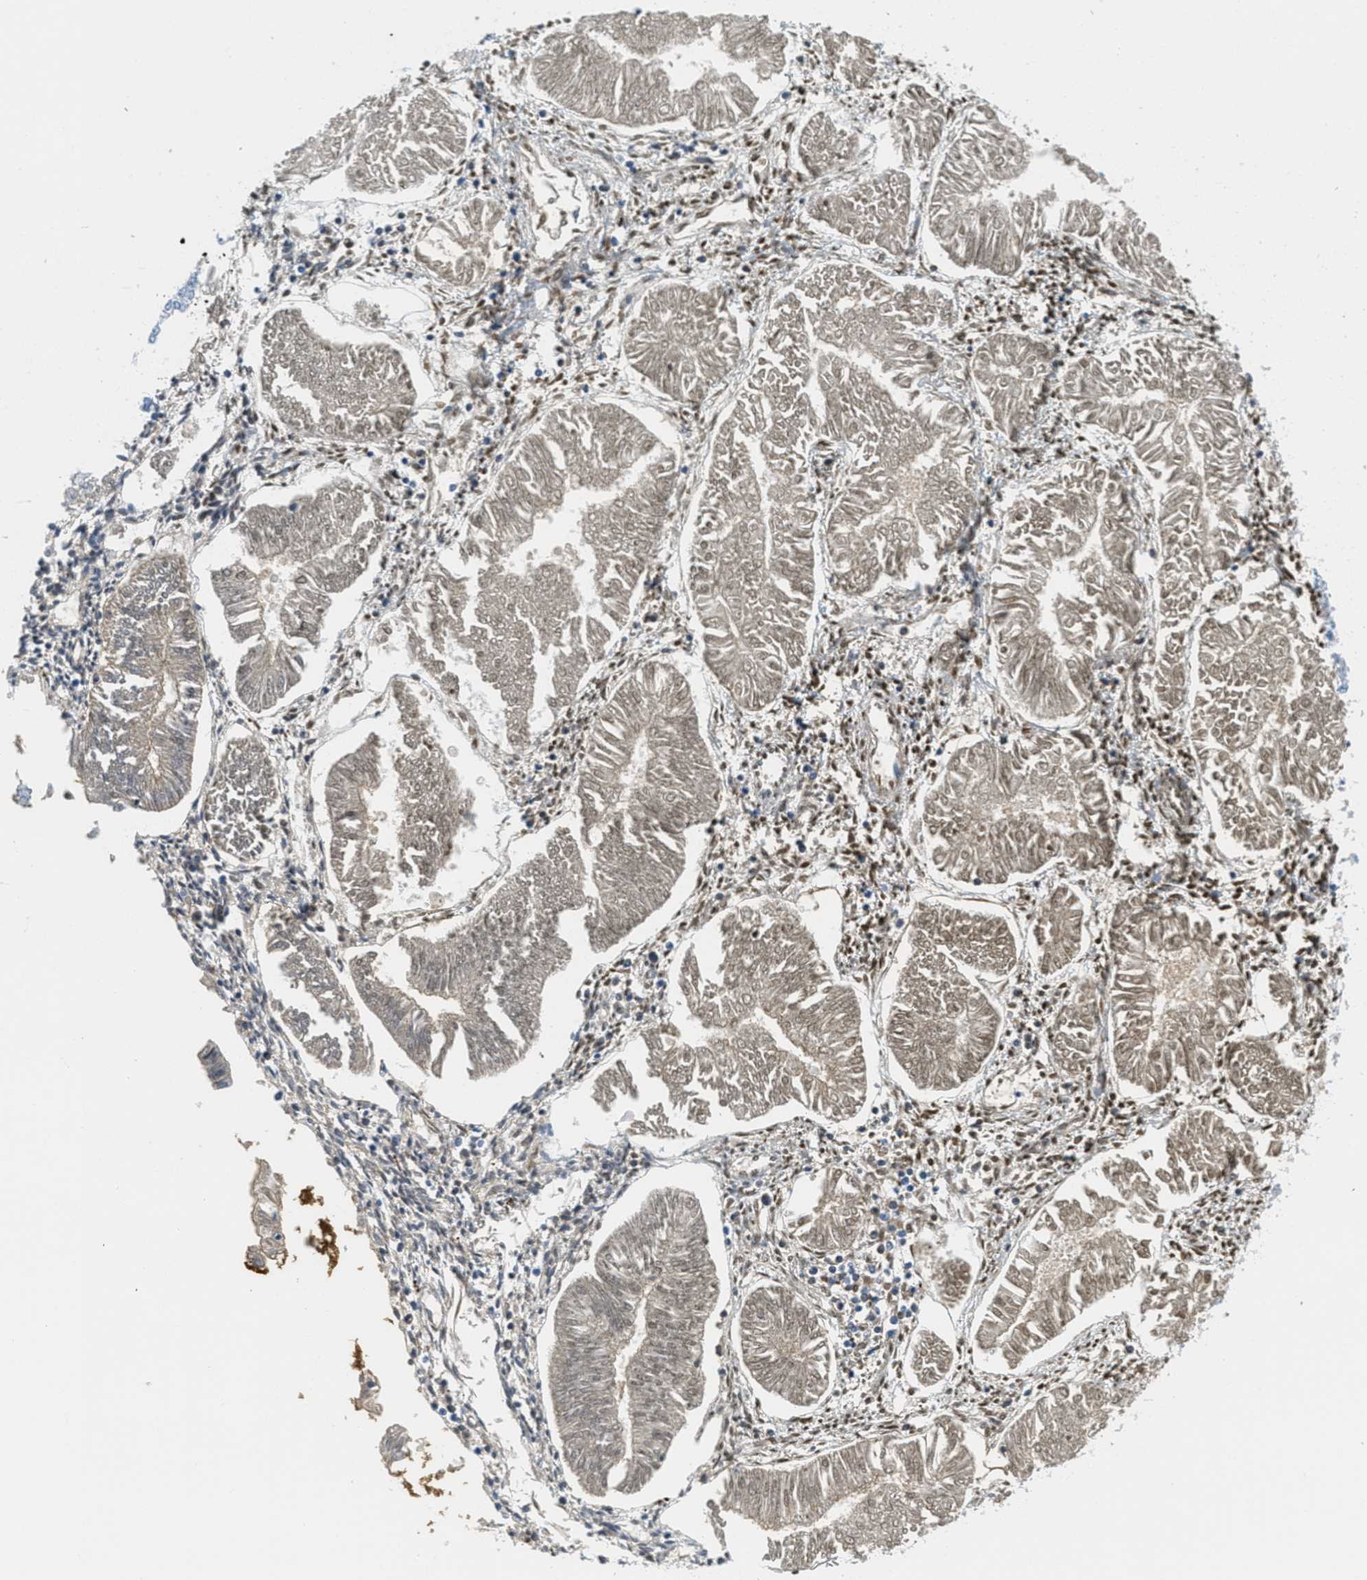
{"staining": {"intensity": "weak", "quantity": ">75%", "location": "cytoplasmic/membranous,nuclear"}, "tissue": "endometrial cancer", "cell_type": "Tumor cells", "image_type": "cancer", "snomed": [{"axis": "morphology", "description": "Adenocarcinoma, NOS"}, {"axis": "topography", "description": "Endometrium"}], "caption": "Immunohistochemical staining of human adenocarcinoma (endometrial) exhibits low levels of weak cytoplasmic/membranous and nuclear protein staining in about >75% of tumor cells.", "gene": "SERPINA1", "patient": {"sex": "female", "age": 53}}